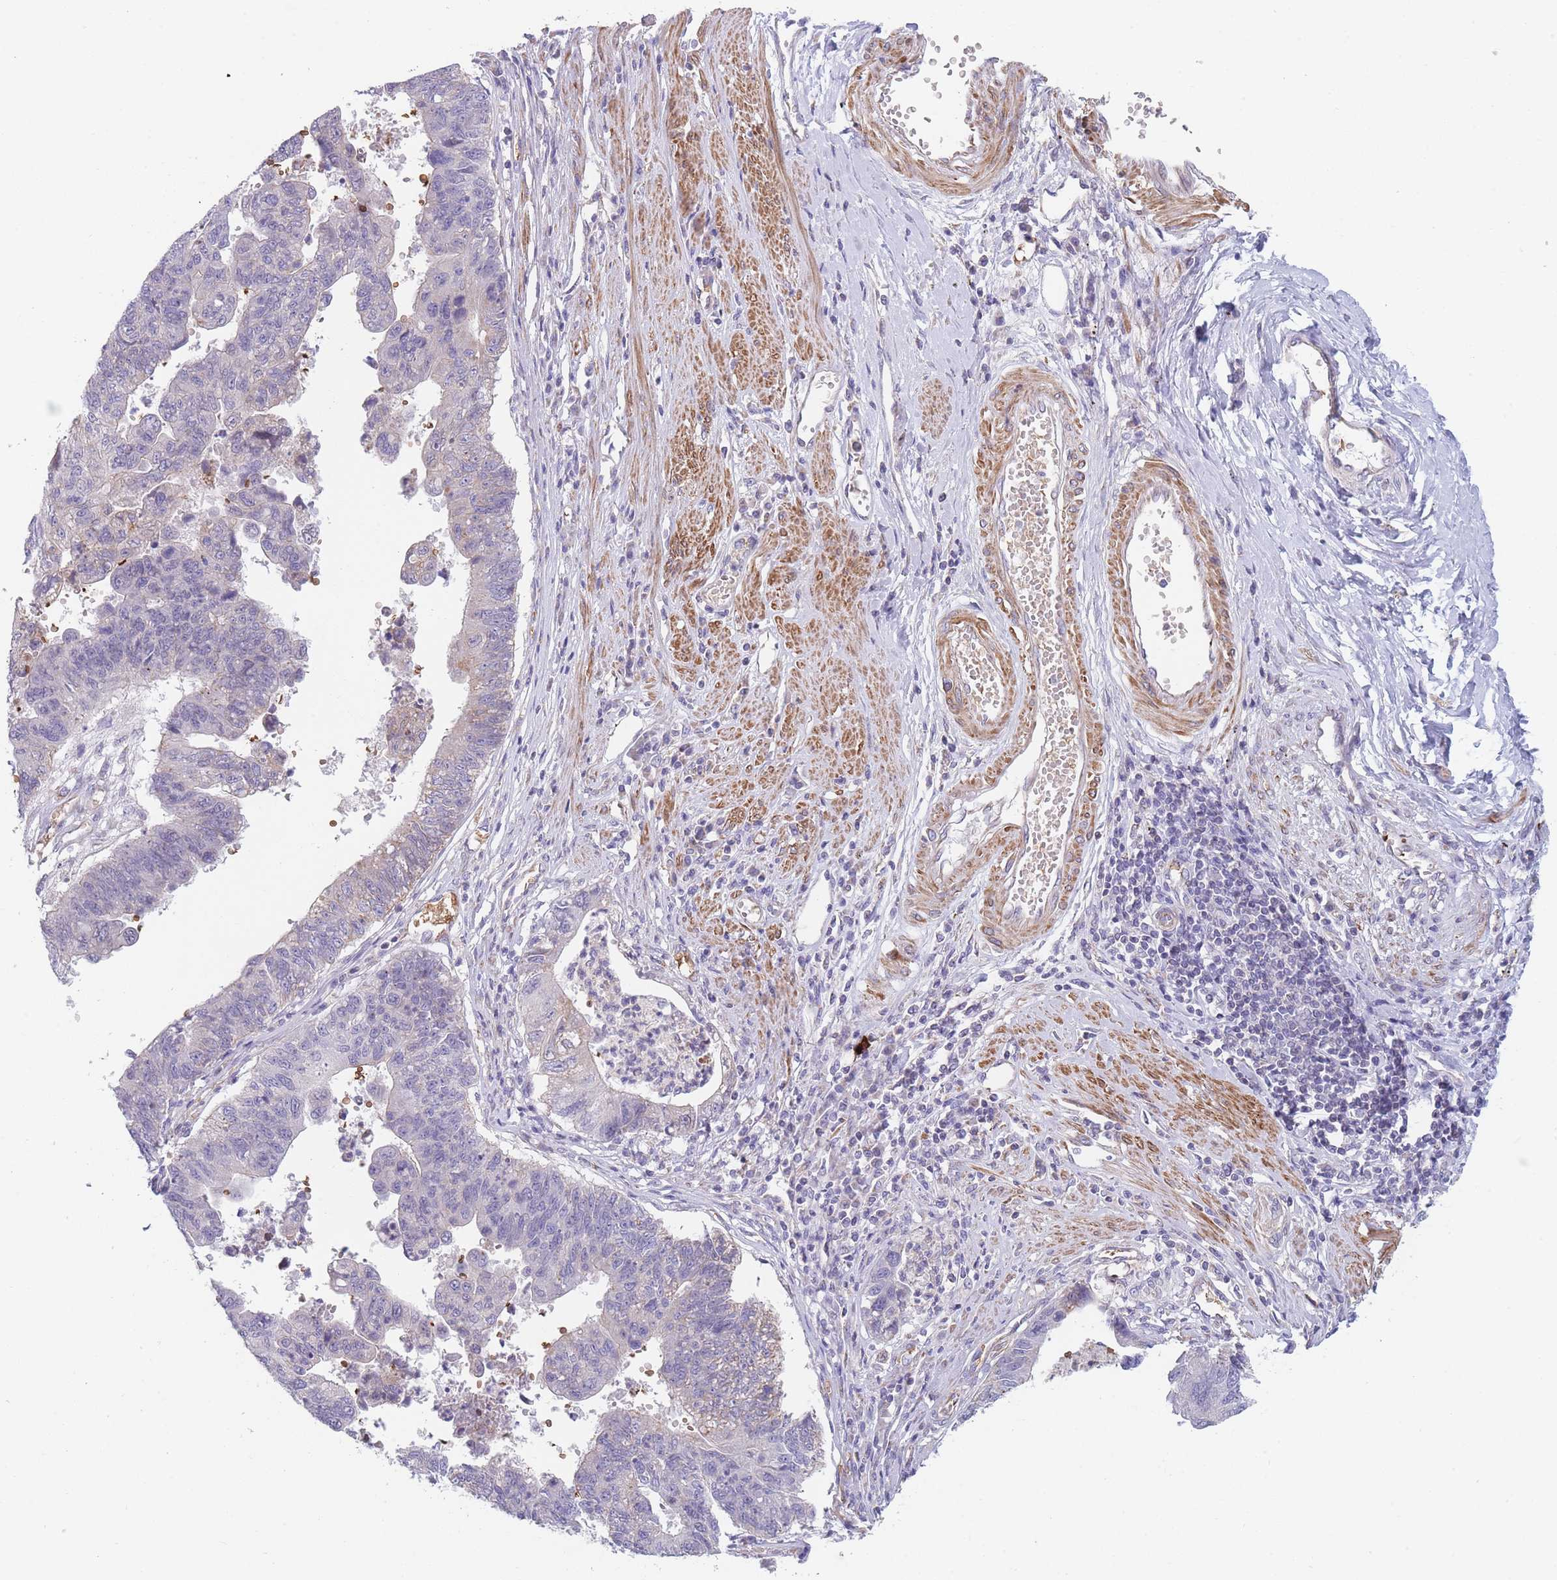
{"staining": {"intensity": "negative", "quantity": "none", "location": "none"}, "tissue": "stomach cancer", "cell_type": "Tumor cells", "image_type": "cancer", "snomed": [{"axis": "morphology", "description": "Adenocarcinoma, NOS"}, {"axis": "topography", "description": "Stomach"}], "caption": "Protein analysis of stomach cancer demonstrates no significant staining in tumor cells. The staining is performed using DAB brown chromogen with nuclei counter-stained in using hematoxylin.", "gene": "SMPD4", "patient": {"sex": "male", "age": 59}}